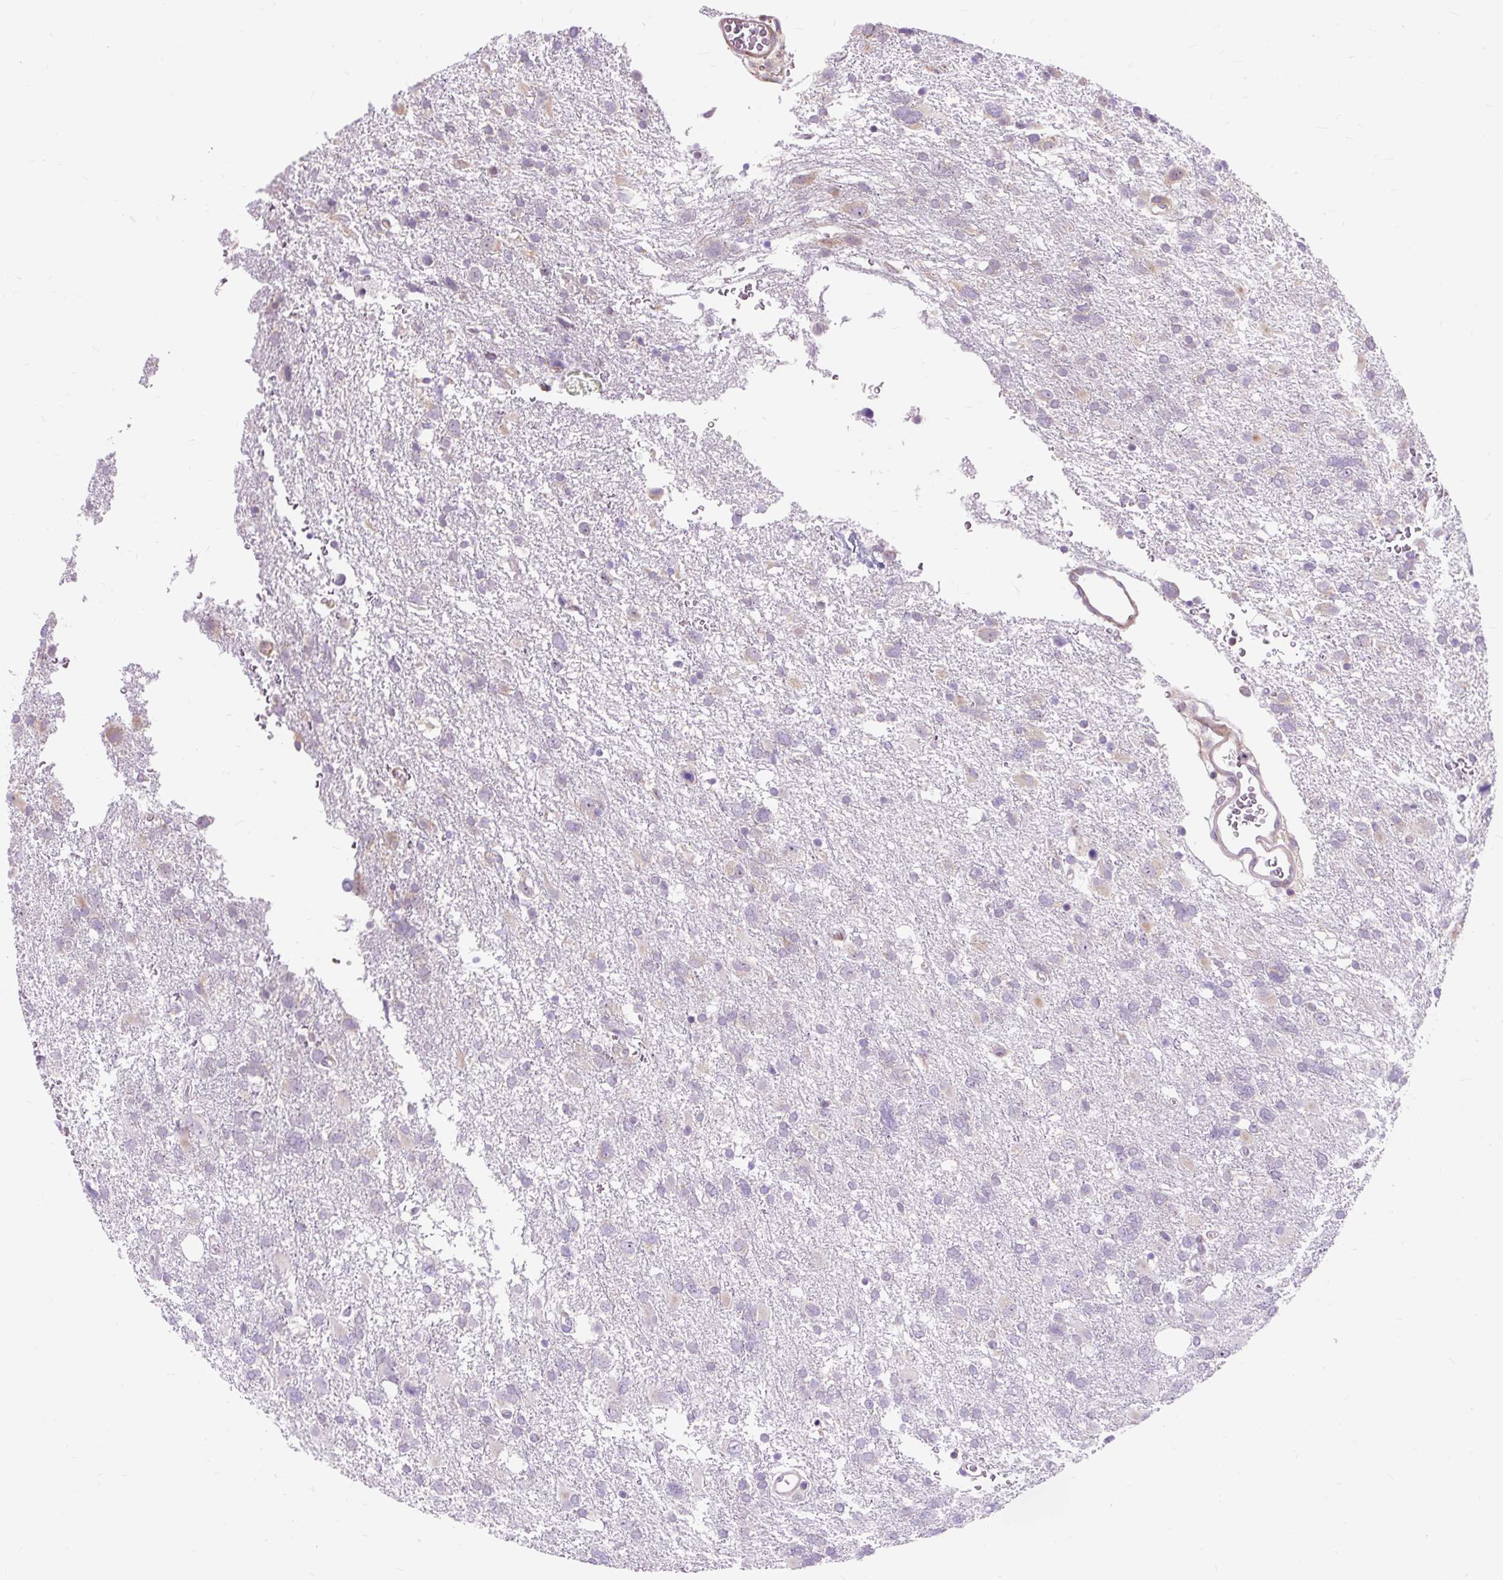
{"staining": {"intensity": "negative", "quantity": "none", "location": "none"}, "tissue": "glioma", "cell_type": "Tumor cells", "image_type": "cancer", "snomed": [{"axis": "morphology", "description": "Glioma, malignant, High grade"}, {"axis": "topography", "description": "Brain"}], "caption": "The image displays no significant expression in tumor cells of malignant glioma (high-grade).", "gene": "CISD3", "patient": {"sex": "male", "age": 61}}